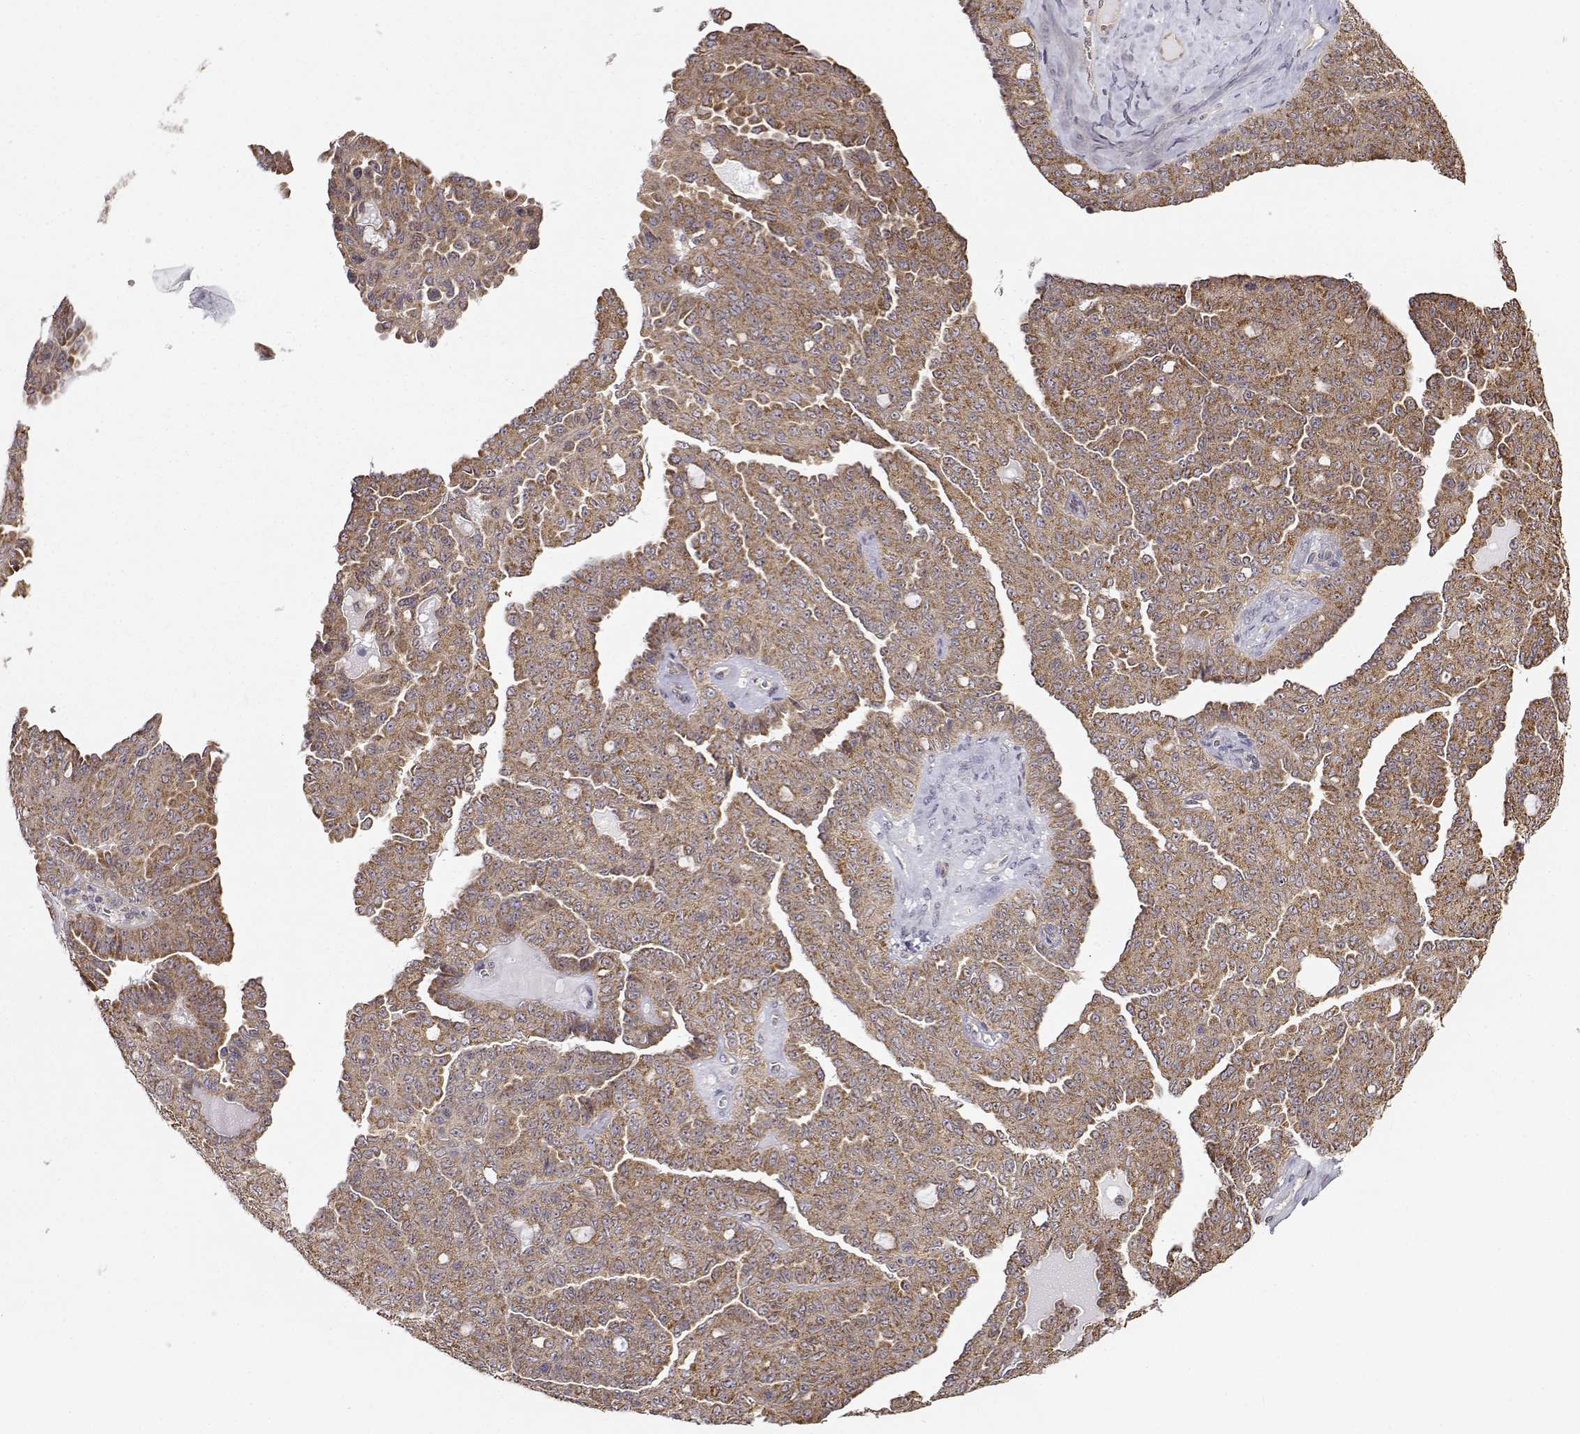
{"staining": {"intensity": "moderate", "quantity": ">75%", "location": "cytoplasmic/membranous"}, "tissue": "ovarian cancer", "cell_type": "Tumor cells", "image_type": "cancer", "snomed": [{"axis": "morphology", "description": "Cystadenocarcinoma, serous, NOS"}, {"axis": "topography", "description": "Ovary"}], "caption": "The micrograph shows immunohistochemical staining of ovarian cancer. There is moderate cytoplasmic/membranous staining is appreciated in approximately >75% of tumor cells.", "gene": "PAIP1", "patient": {"sex": "female", "age": 71}}